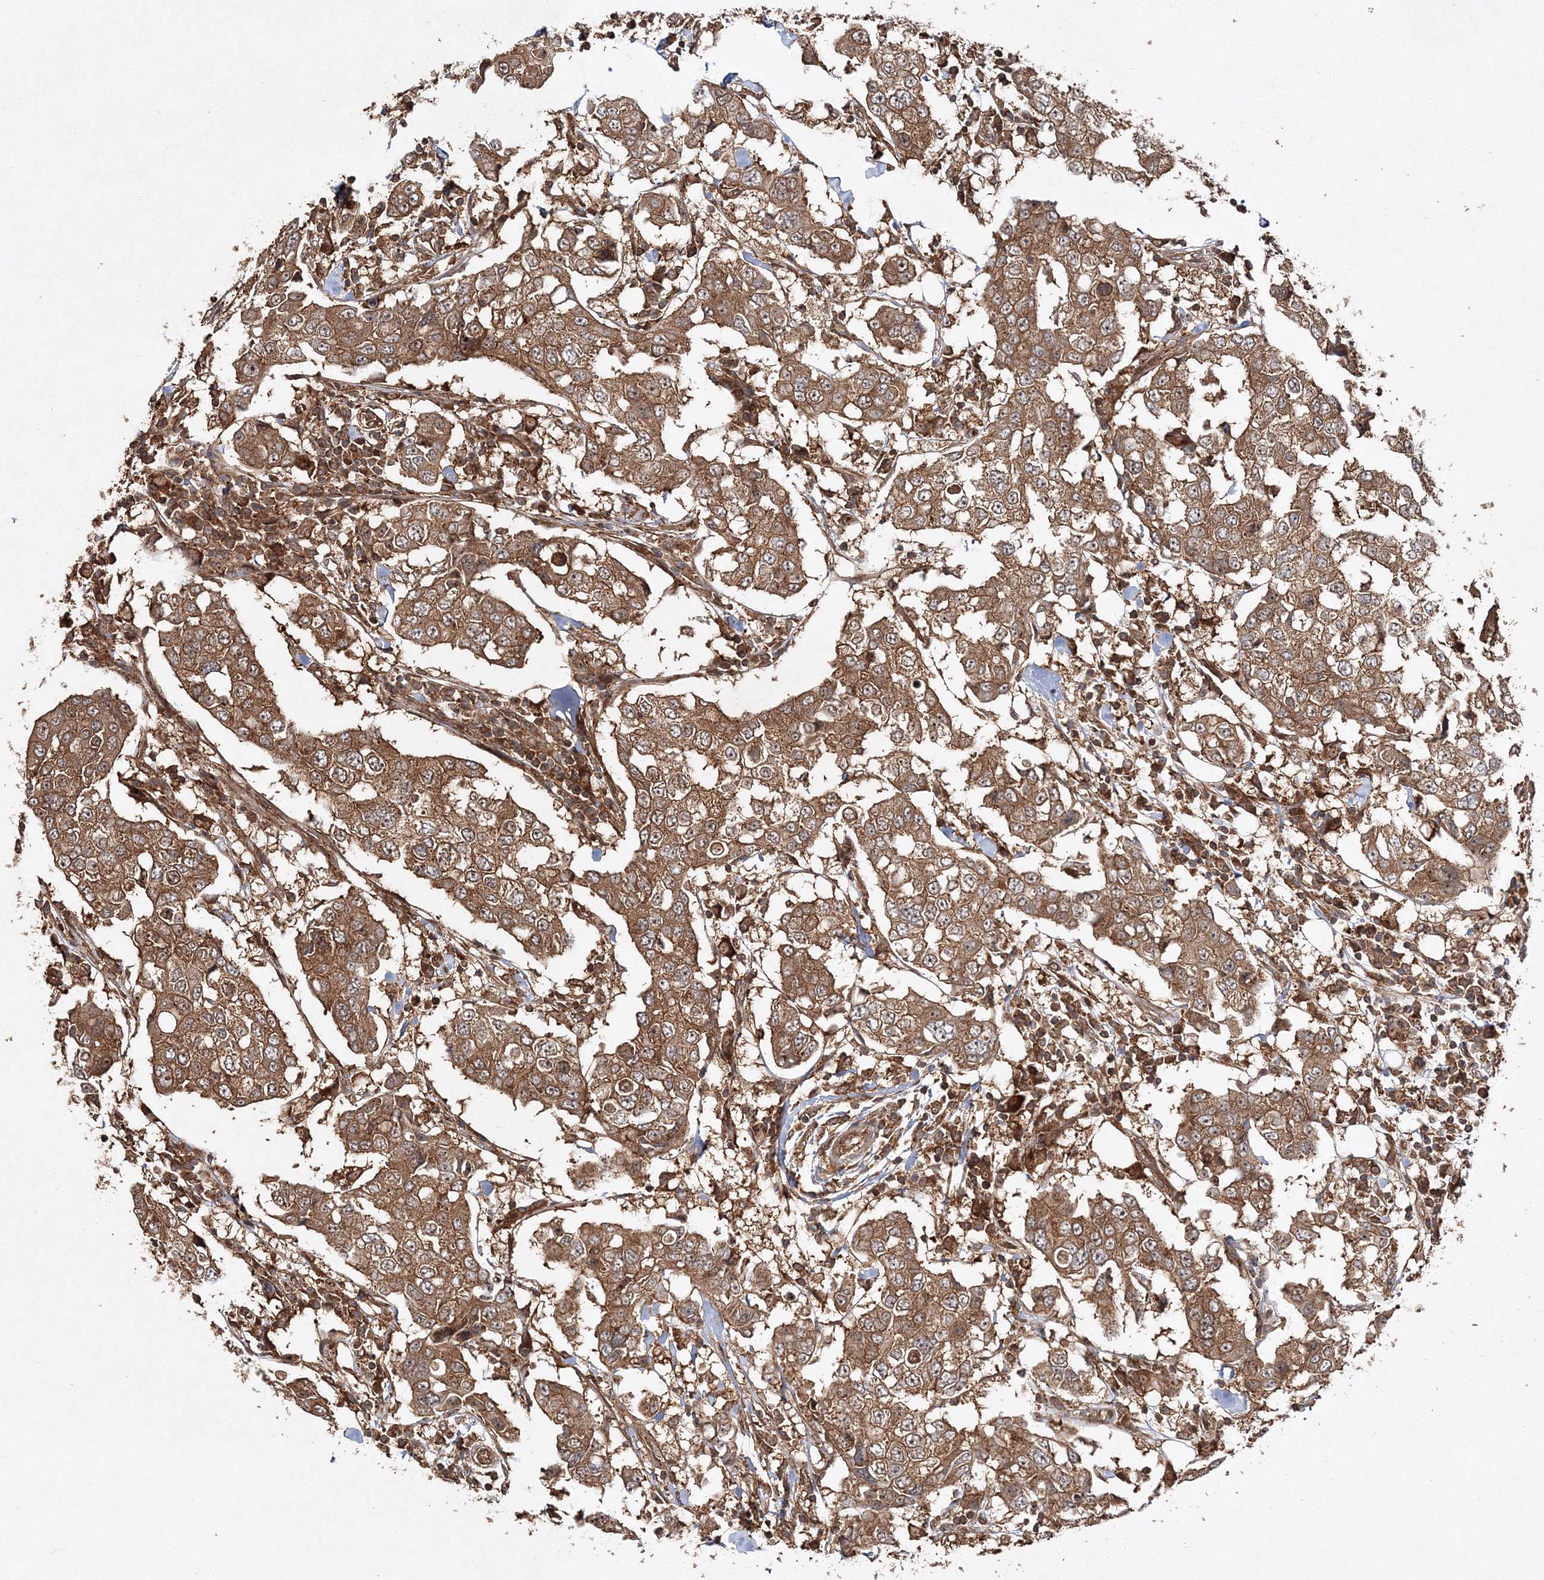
{"staining": {"intensity": "moderate", "quantity": ">75%", "location": "cytoplasmic/membranous"}, "tissue": "breast cancer", "cell_type": "Tumor cells", "image_type": "cancer", "snomed": [{"axis": "morphology", "description": "Duct carcinoma"}, {"axis": "topography", "description": "Breast"}], "caption": "The immunohistochemical stain highlights moderate cytoplasmic/membranous positivity in tumor cells of breast cancer tissue. (DAB (3,3'-diaminobenzidine) IHC with brightfield microscopy, high magnification).", "gene": "WDR37", "patient": {"sex": "female", "age": 27}}